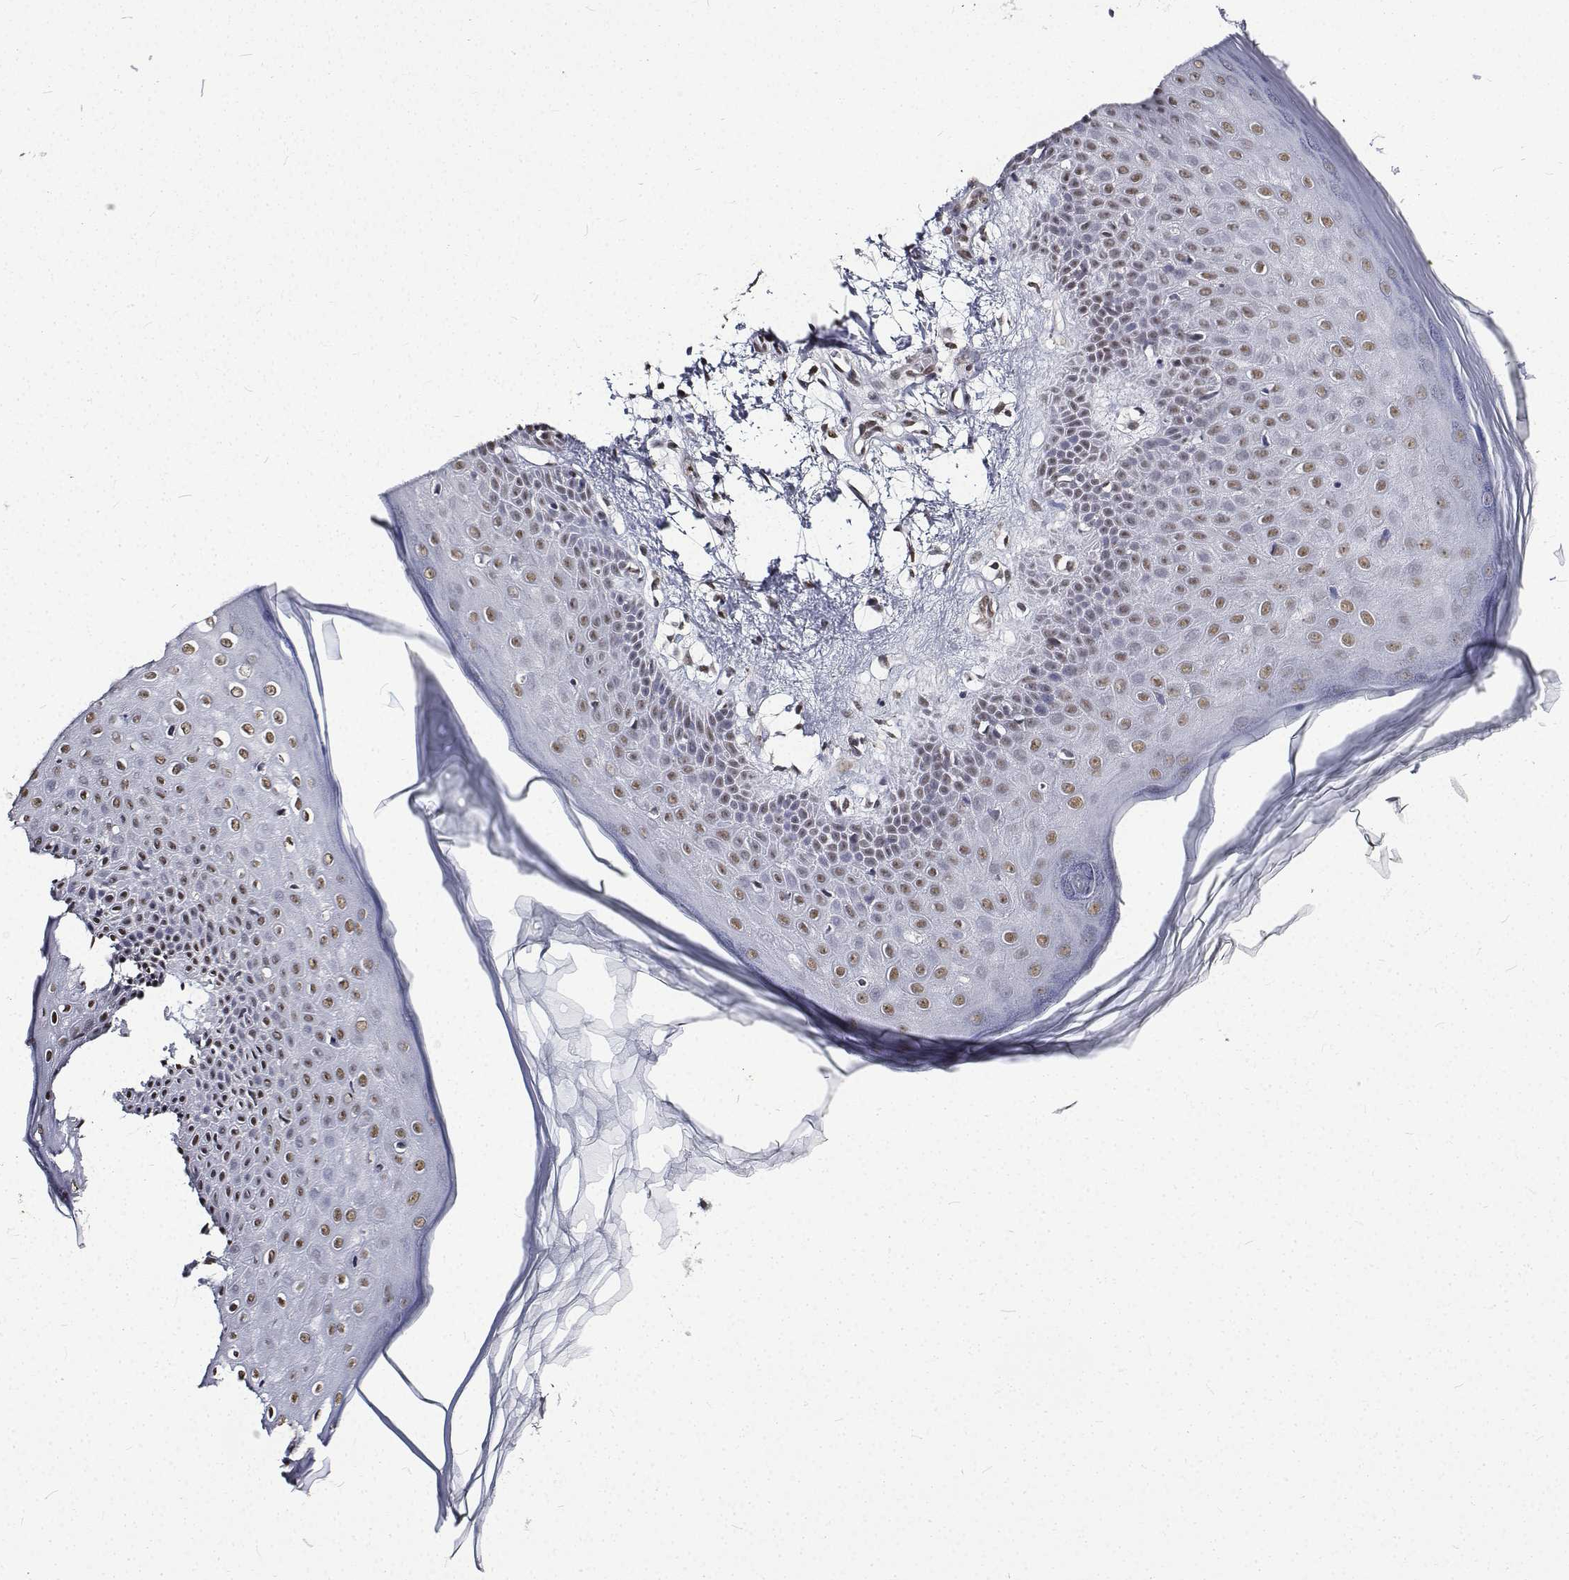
{"staining": {"intensity": "moderate", "quantity": ">75%", "location": "nuclear"}, "tissue": "skin", "cell_type": "Fibroblasts", "image_type": "normal", "snomed": [{"axis": "morphology", "description": "Normal tissue, NOS"}, {"axis": "topography", "description": "Skin"}], "caption": "Immunohistochemistry image of unremarkable skin: human skin stained using IHC reveals medium levels of moderate protein expression localized specifically in the nuclear of fibroblasts, appearing as a nuclear brown color.", "gene": "ATRX", "patient": {"sex": "female", "age": 62}}